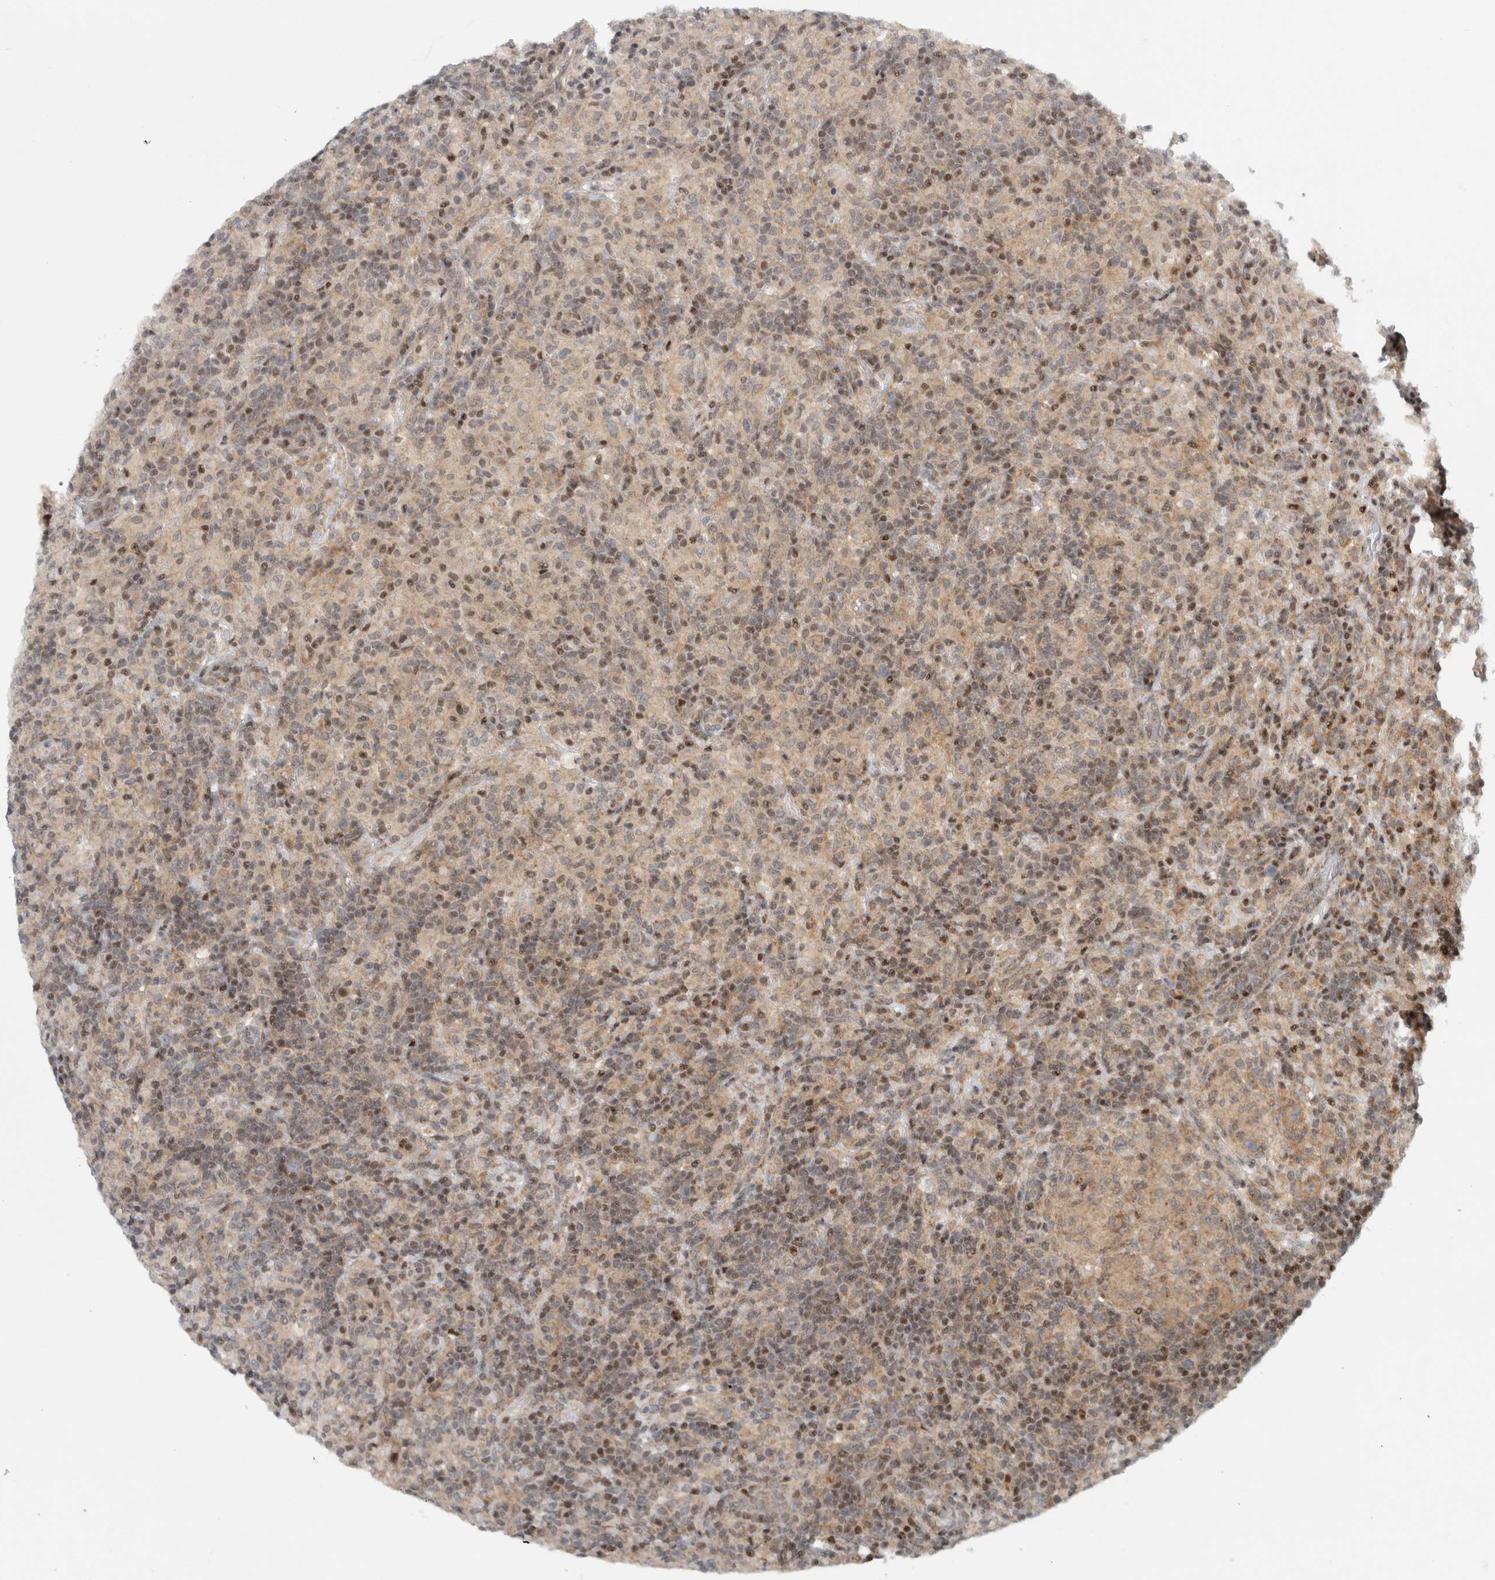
{"staining": {"intensity": "moderate", "quantity": "25%-75%", "location": "nuclear"}, "tissue": "lymphoma", "cell_type": "Tumor cells", "image_type": "cancer", "snomed": [{"axis": "morphology", "description": "Hodgkin's disease, NOS"}, {"axis": "topography", "description": "Lymph node"}], "caption": "Brown immunohistochemical staining in Hodgkin's disease shows moderate nuclear staining in about 25%-75% of tumor cells.", "gene": "KDM8", "patient": {"sex": "male", "age": 70}}